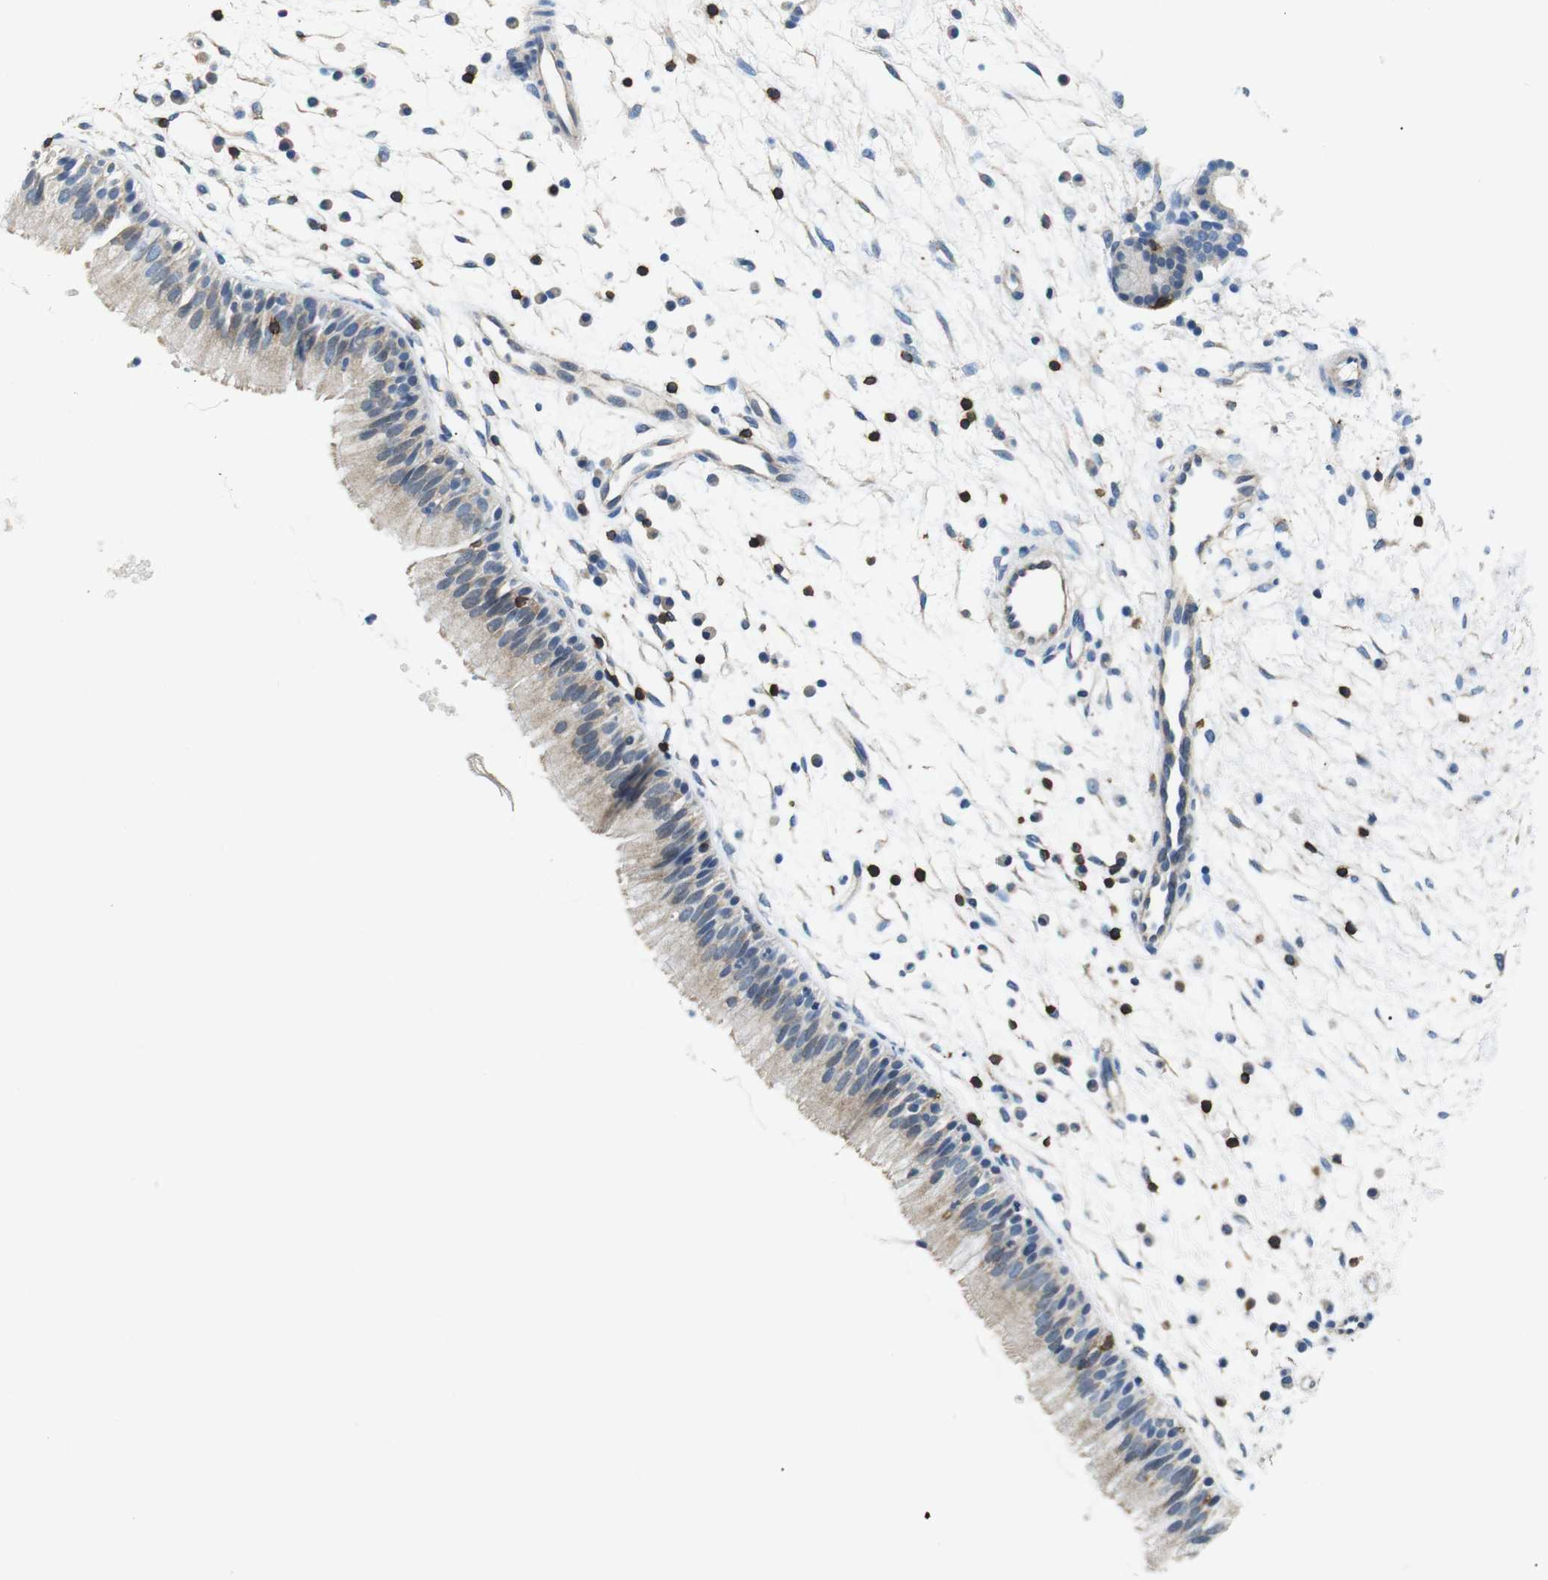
{"staining": {"intensity": "negative", "quantity": "none", "location": "none"}, "tissue": "nasopharynx", "cell_type": "Respiratory epithelial cells", "image_type": "normal", "snomed": [{"axis": "morphology", "description": "Normal tissue, NOS"}, {"axis": "topography", "description": "Nasopharynx"}], "caption": "Immunohistochemical staining of benign nasopharynx displays no significant expression in respiratory epithelial cells.", "gene": "CD6", "patient": {"sex": "male", "age": 21}}